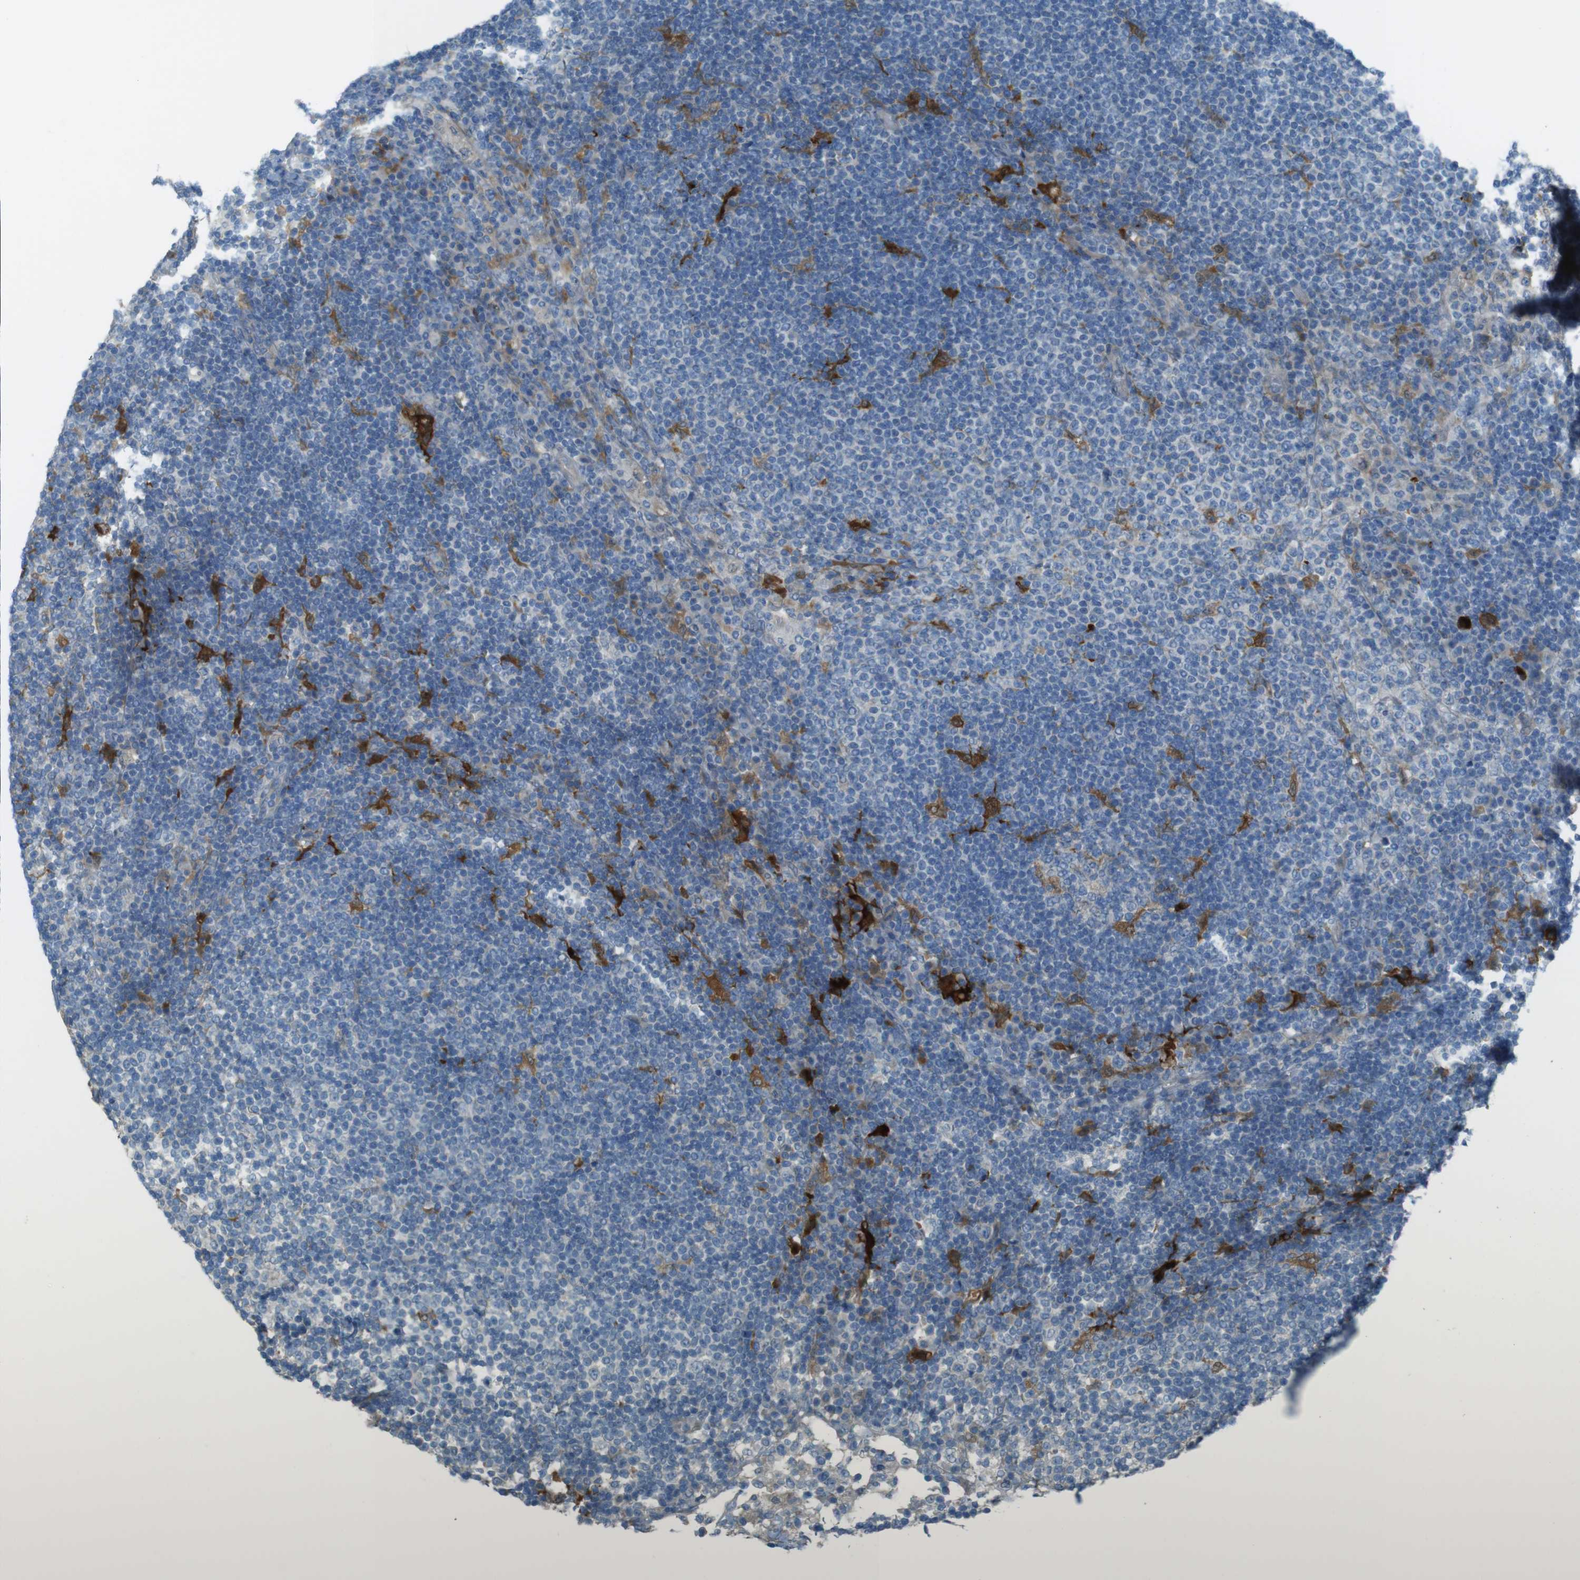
{"staining": {"intensity": "negative", "quantity": "none", "location": "none"}, "tissue": "lymph node", "cell_type": "Germinal center cells", "image_type": "normal", "snomed": [{"axis": "morphology", "description": "Normal tissue, NOS"}, {"axis": "topography", "description": "Lymph node"}], "caption": "This image is of unremarkable lymph node stained with immunohistochemistry (IHC) to label a protein in brown with the nuclei are counter-stained blue. There is no expression in germinal center cells.", "gene": "TMEM41B", "patient": {"sex": "female", "age": 53}}